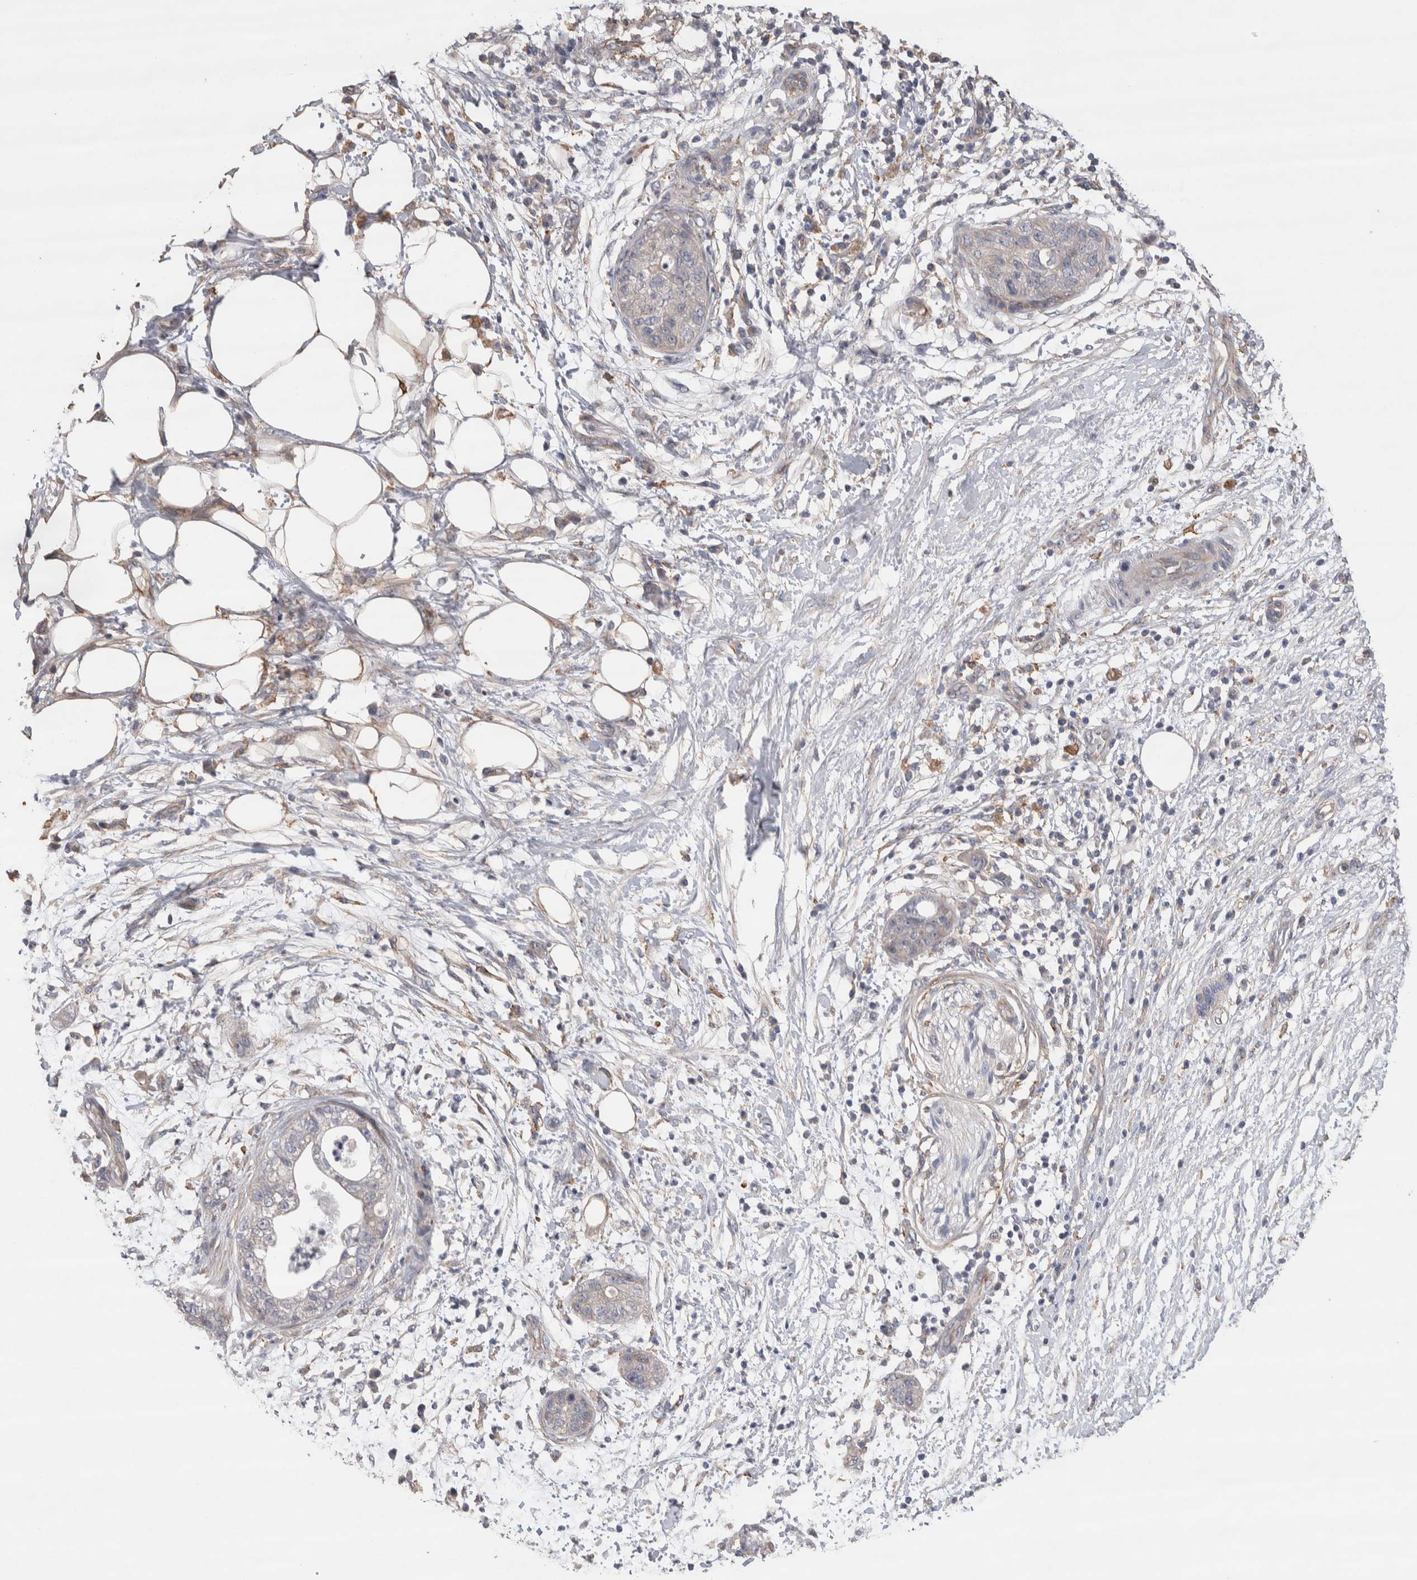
{"staining": {"intensity": "negative", "quantity": "none", "location": "none"}, "tissue": "pancreatic cancer", "cell_type": "Tumor cells", "image_type": "cancer", "snomed": [{"axis": "morphology", "description": "Adenocarcinoma, NOS"}, {"axis": "topography", "description": "Pancreas"}], "caption": "Tumor cells show no significant positivity in pancreatic cancer (adenocarcinoma).", "gene": "GCNA", "patient": {"sex": "female", "age": 78}}